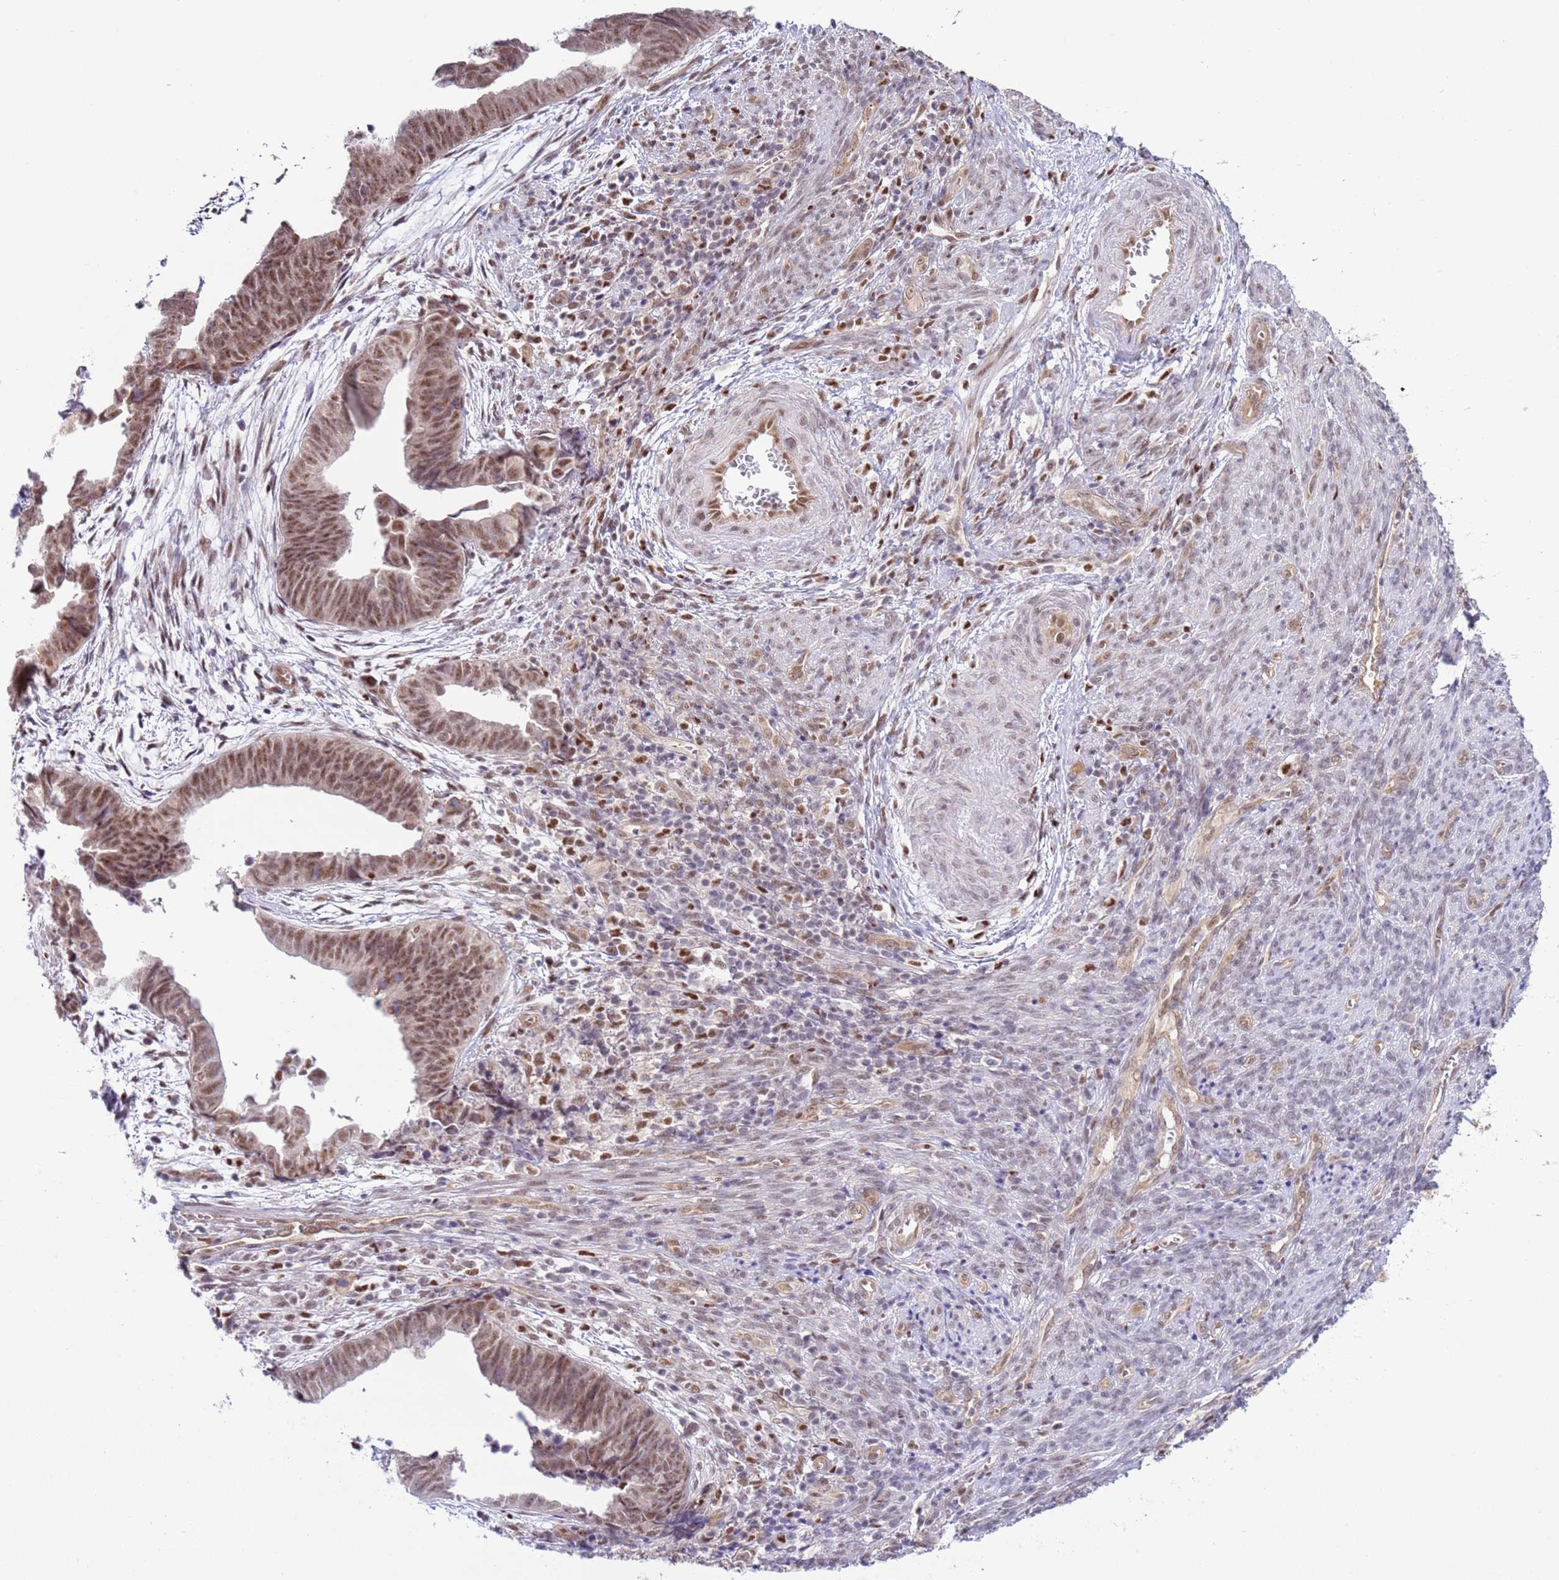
{"staining": {"intensity": "moderate", "quantity": ">75%", "location": "nuclear"}, "tissue": "endometrial cancer", "cell_type": "Tumor cells", "image_type": "cancer", "snomed": [{"axis": "morphology", "description": "Adenocarcinoma, NOS"}, {"axis": "topography", "description": "Endometrium"}], "caption": "Endometrial cancer (adenocarcinoma) tissue reveals moderate nuclear expression in about >75% of tumor cells (IHC, brightfield microscopy, high magnification).", "gene": "PRPF6", "patient": {"sex": "female", "age": 75}}